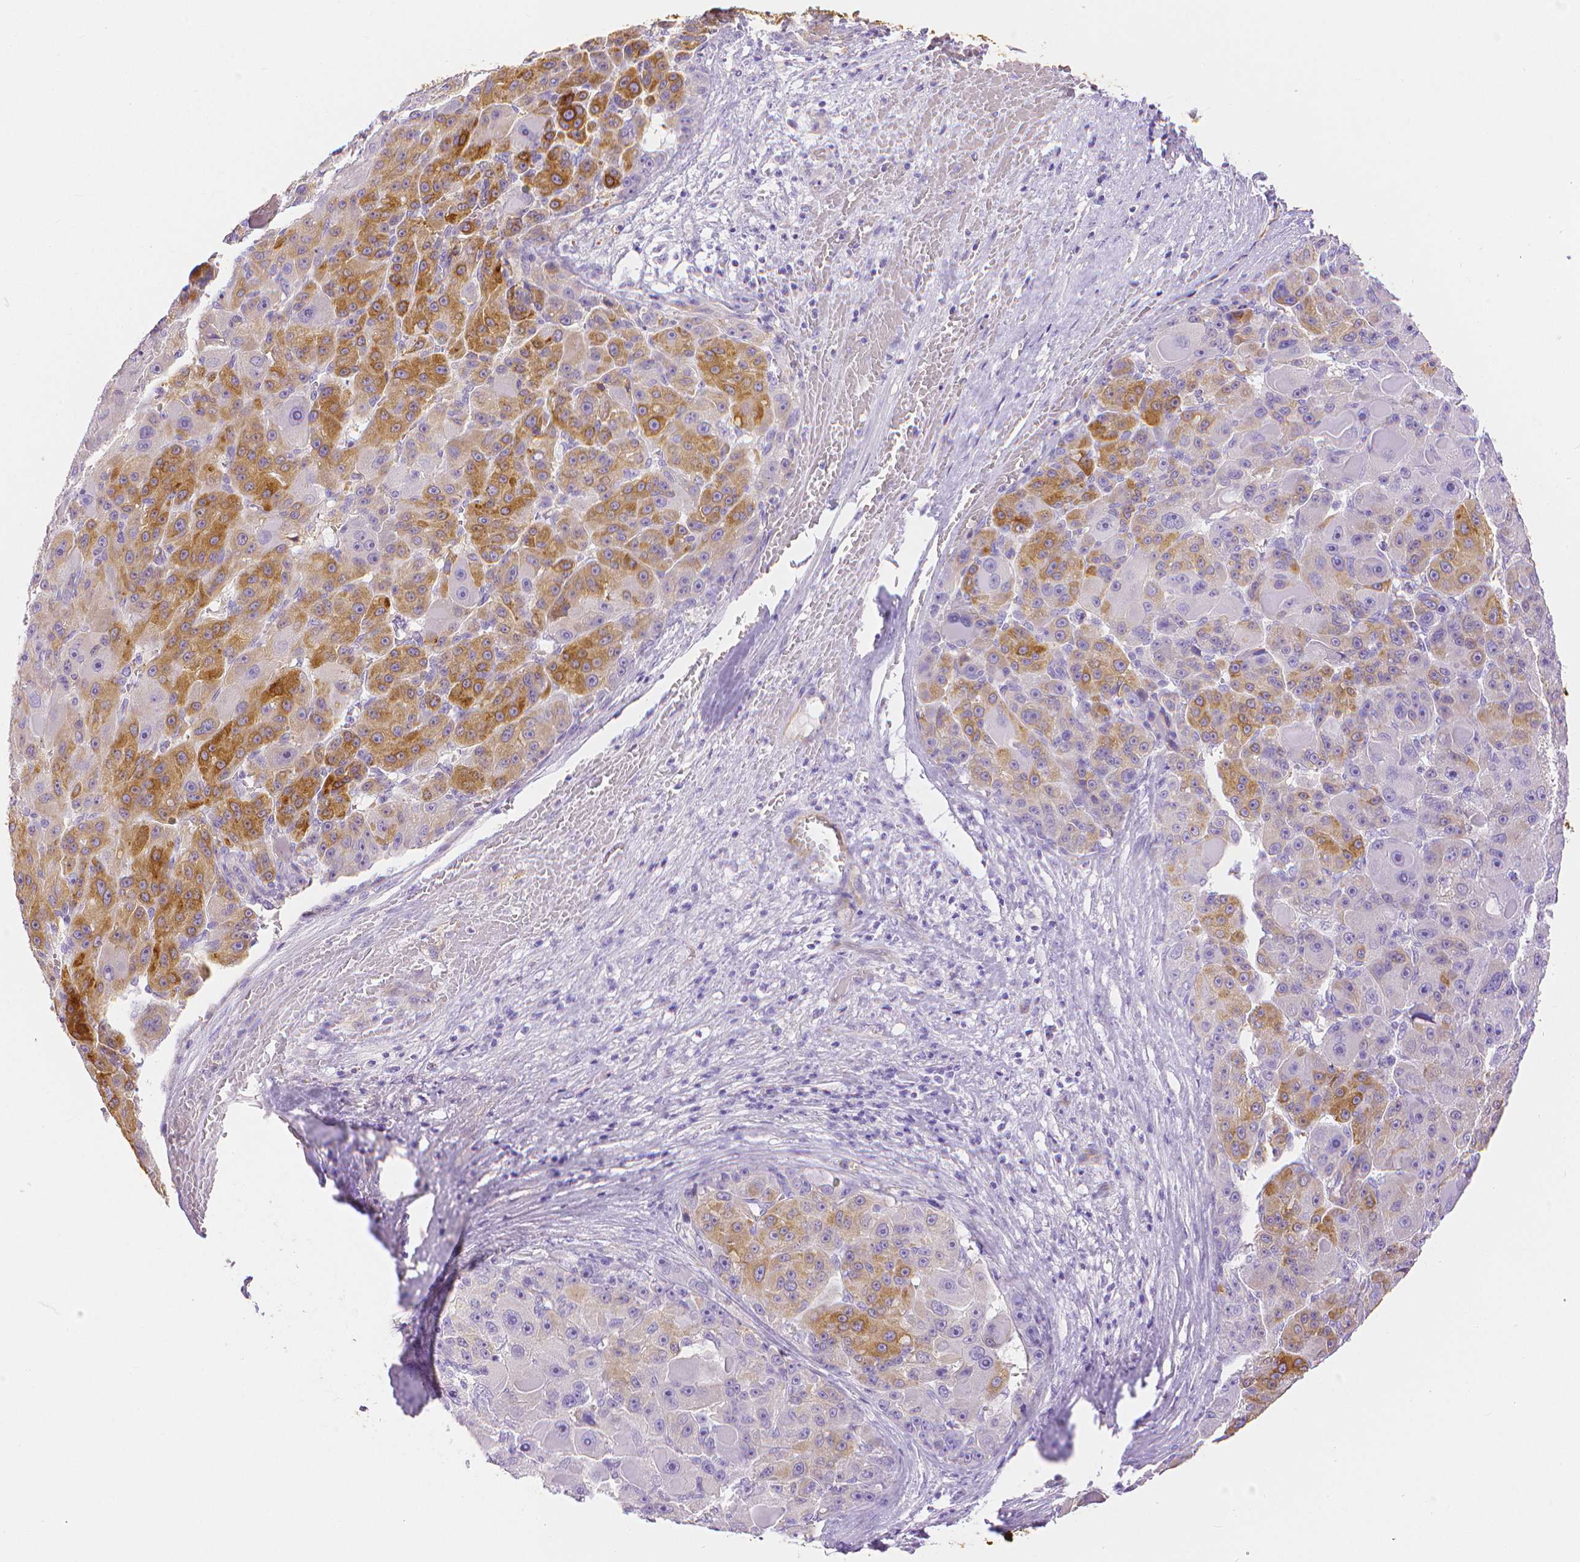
{"staining": {"intensity": "strong", "quantity": "25%-75%", "location": "cytoplasmic/membranous"}, "tissue": "liver cancer", "cell_type": "Tumor cells", "image_type": "cancer", "snomed": [{"axis": "morphology", "description": "Carcinoma, Hepatocellular, NOS"}, {"axis": "topography", "description": "Liver"}], "caption": "A micrograph of human liver hepatocellular carcinoma stained for a protein shows strong cytoplasmic/membranous brown staining in tumor cells.", "gene": "SLC27A5", "patient": {"sex": "male", "age": 76}}